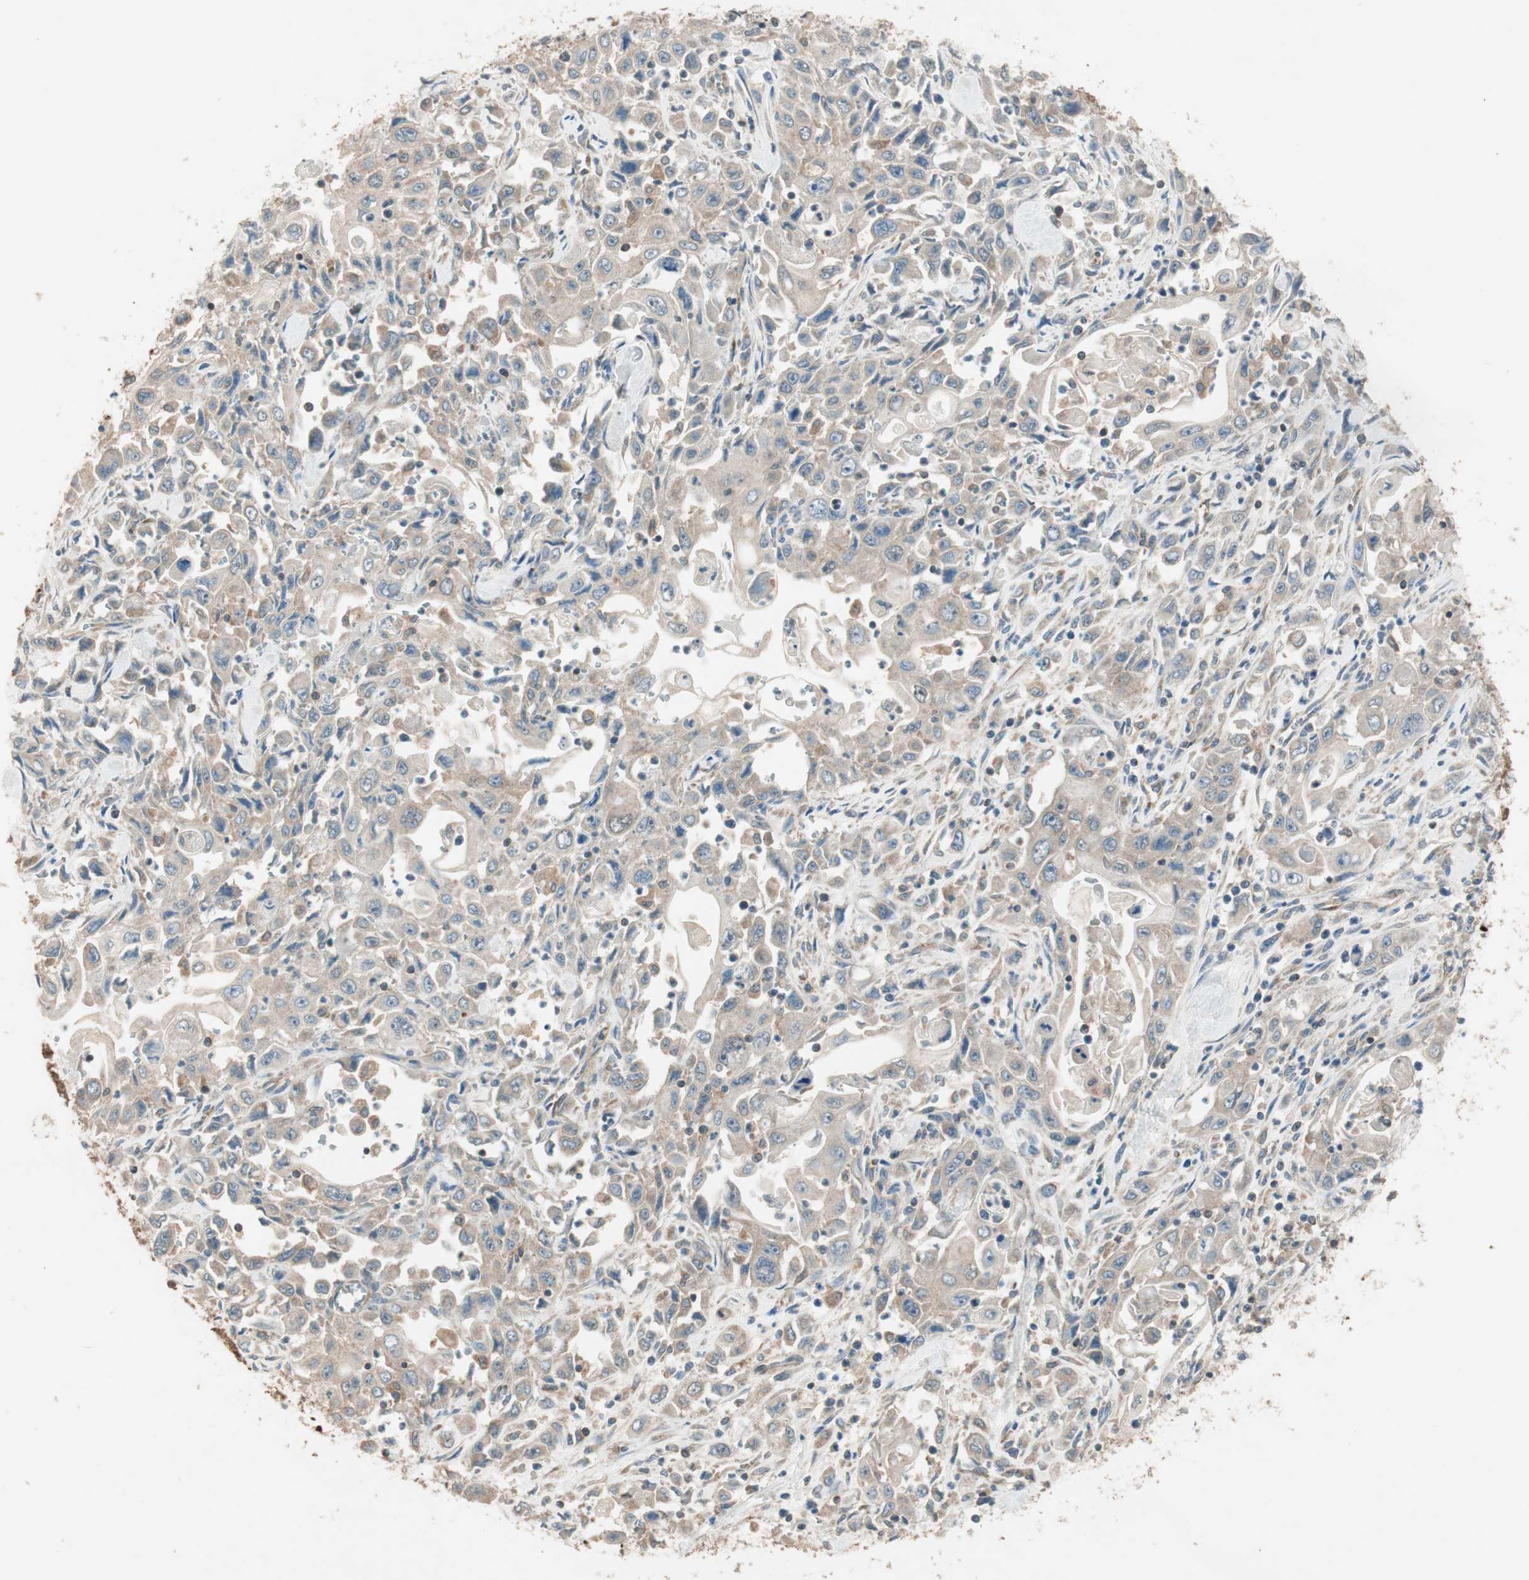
{"staining": {"intensity": "weak", "quantity": ">75%", "location": "cytoplasmic/membranous"}, "tissue": "pancreatic cancer", "cell_type": "Tumor cells", "image_type": "cancer", "snomed": [{"axis": "morphology", "description": "Adenocarcinoma, NOS"}, {"axis": "topography", "description": "Pancreas"}], "caption": "Weak cytoplasmic/membranous expression is identified in about >75% of tumor cells in pancreatic cancer. (brown staining indicates protein expression, while blue staining denotes nuclei).", "gene": "CC2D1A", "patient": {"sex": "male", "age": 70}}